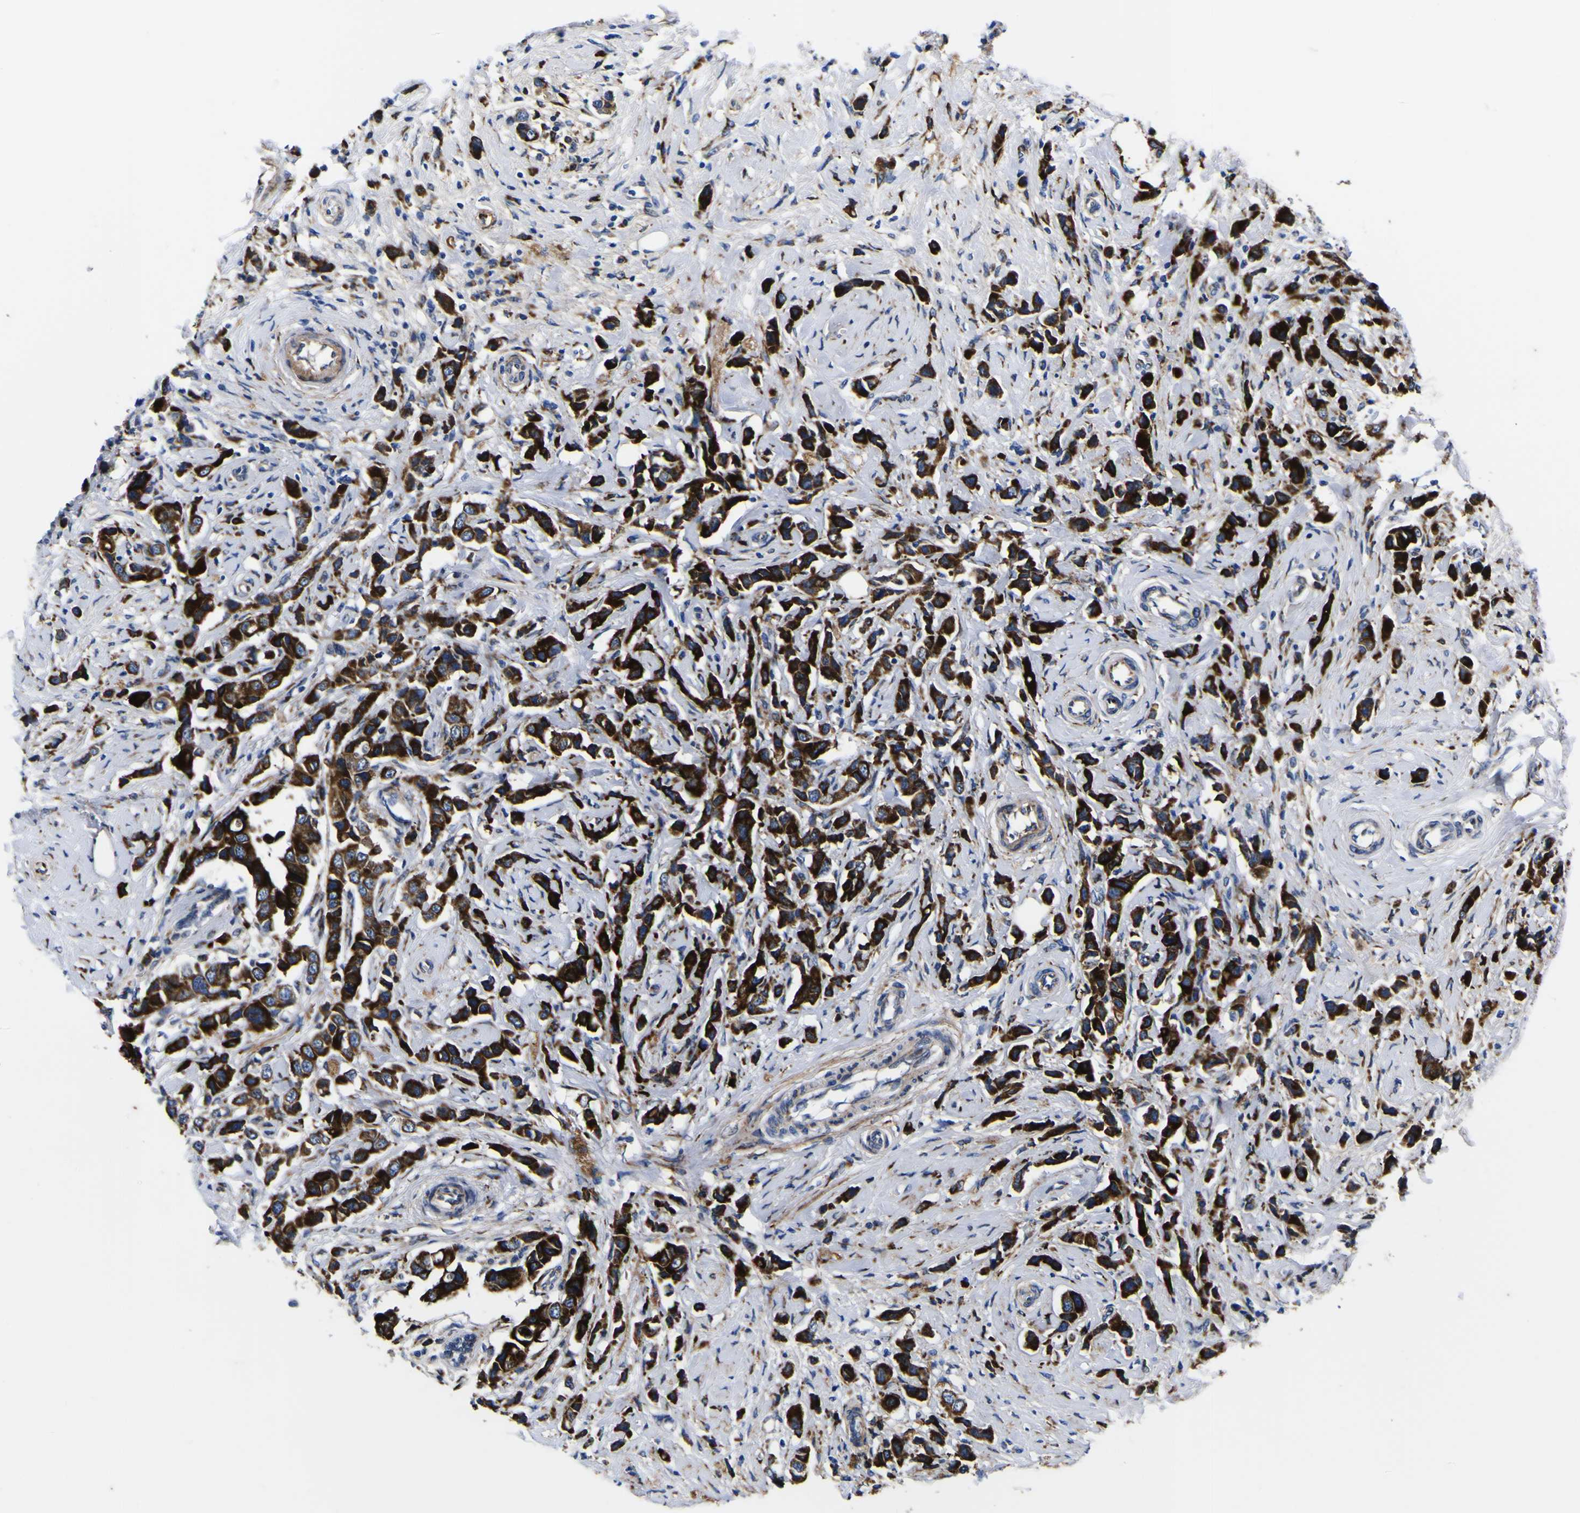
{"staining": {"intensity": "strong", "quantity": ">75%", "location": "cytoplasmic/membranous"}, "tissue": "breast cancer", "cell_type": "Tumor cells", "image_type": "cancer", "snomed": [{"axis": "morphology", "description": "Normal tissue, NOS"}, {"axis": "morphology", "description": "Duct carcinoma"}, {"axis": "topography", "description": "Breast"}], "caption": "Protein expression analysis of breast invasive ductal carcinoma exhibits strong cytoplasmic/membranous staining in approximately >75% of tumor cells. The protein of interest is stained brown, and the nuclei are stained in blue (DAB IHC with brightfield microscopy, high magnification).", "gene": "SCD", "patient": {"sex": "female", "age": 50}}